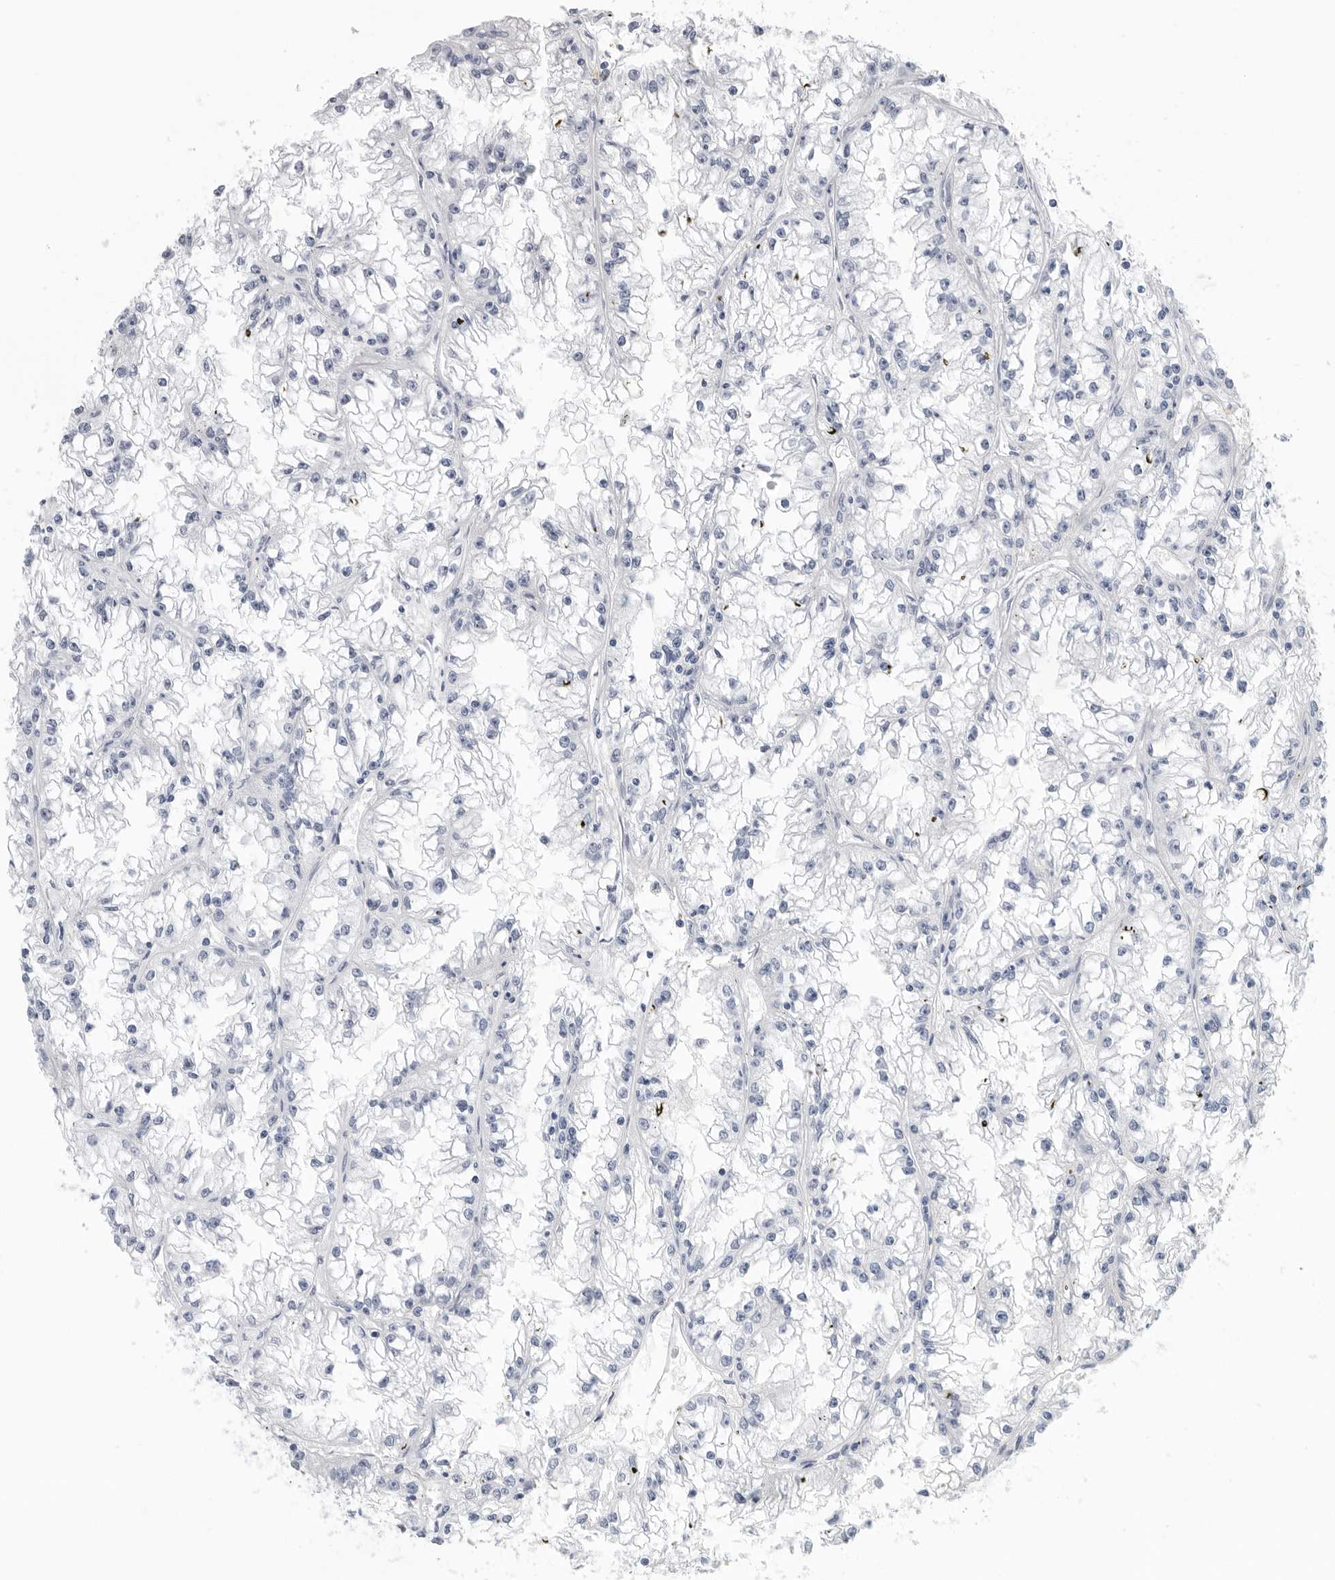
{"staining": {"intensity": "negative", "quantity": "none", "location": "none"}, "tissue": "renal cancer", "cell_type": "Tumor cells", "image_type": "cancer", "snomed": [{"axis": "morphology", "description": "Adenocarcinoma, NOS"}, {"axis": "topography", "description": "Kidney"}], "caption": "The photomicrograph displays no staining of tumor cells in renal cancer (adenocarcinoma).", "gene": "ARHGEF10", "patient": {"sex": "male", "age": 56}}